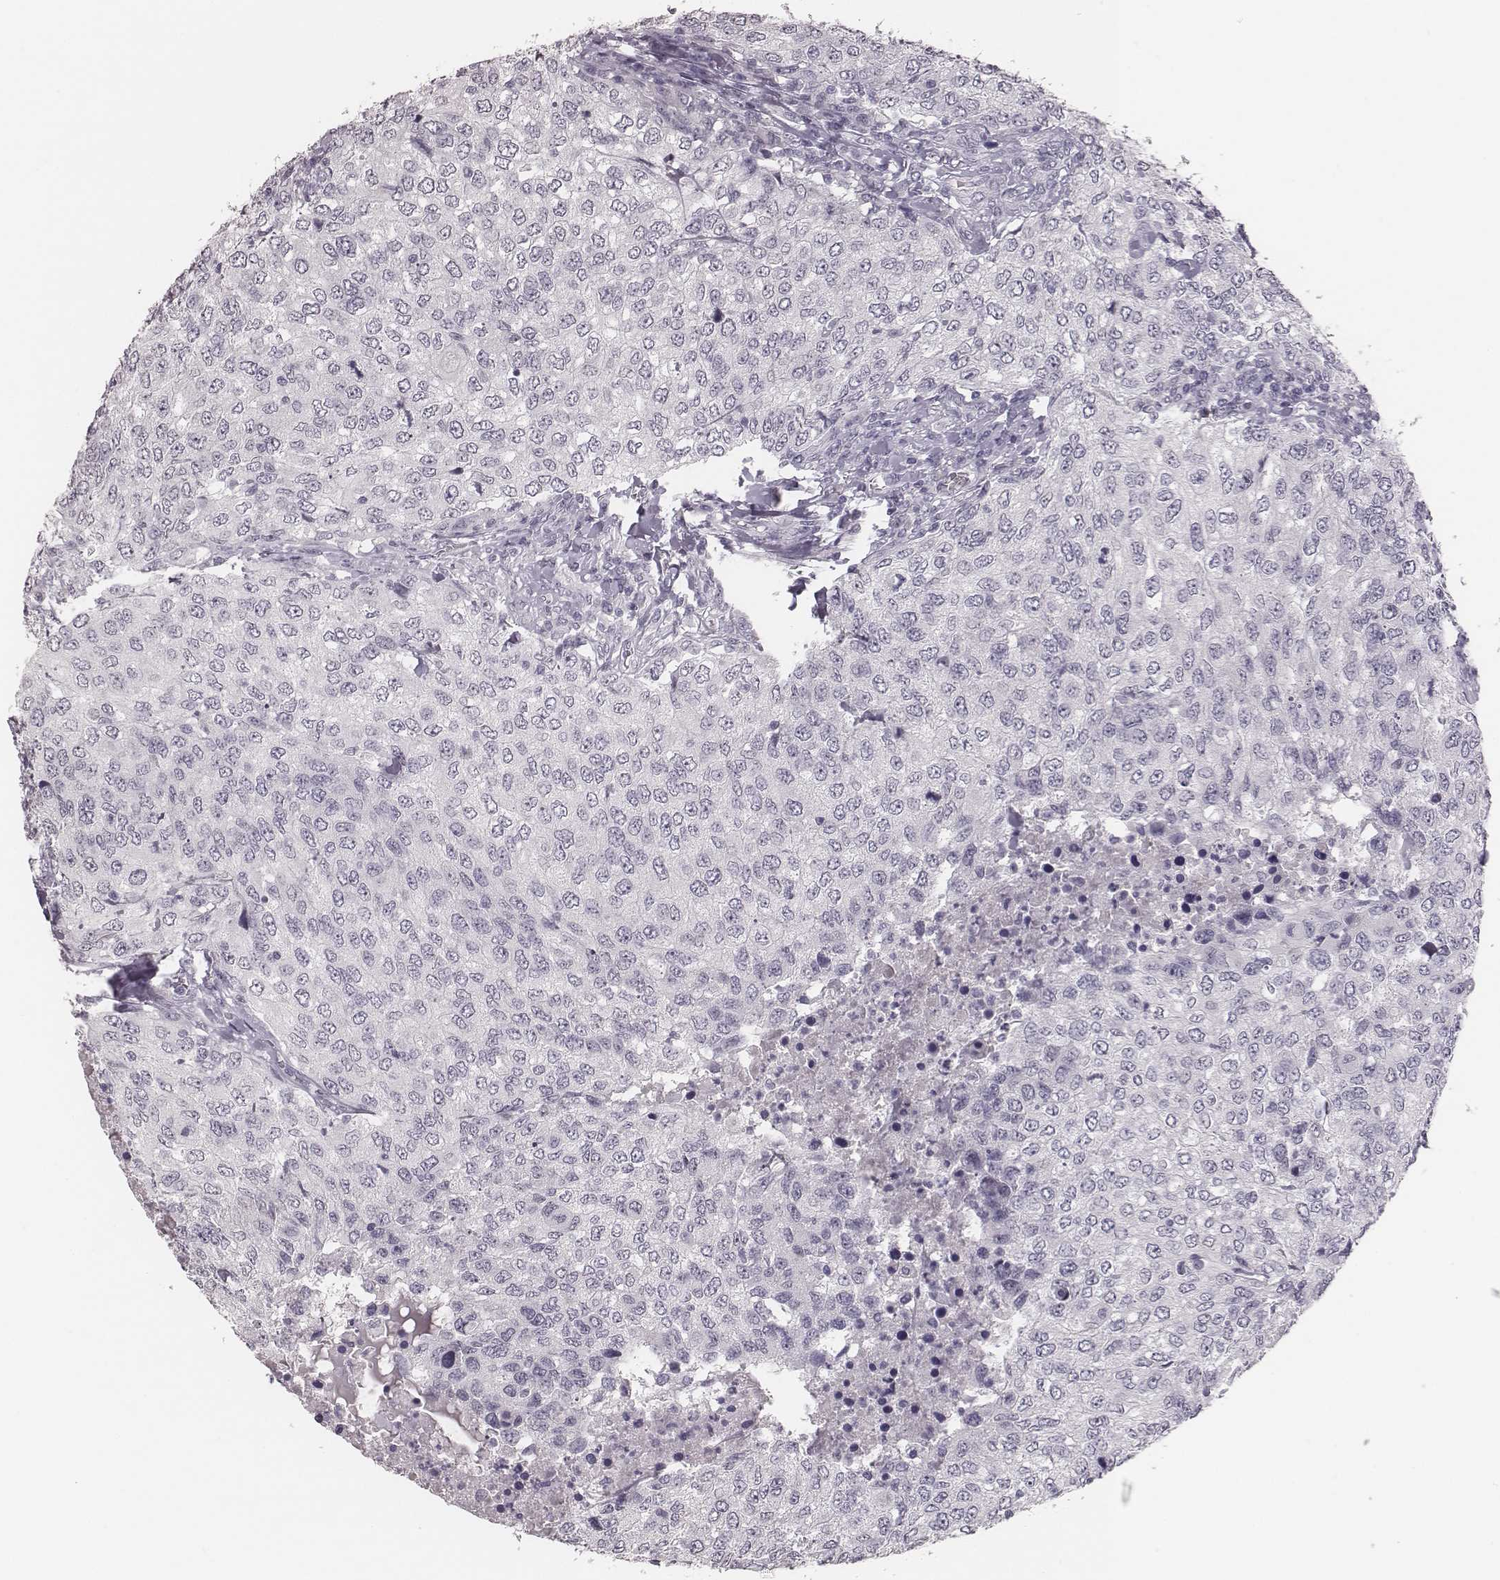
{"staining": {"intensity": "negative", "quantity": "none", "location": "none"}, "tissue": "urothelial cancer", "cell_type": "Tumor cells", "image_type": "cancer", "snomed": [{"axis": "morphology", "description": "Urothelial carcinoma, High grade"}, {"axis": "topography", "description": "Urinary bladder"}], "caption": "The image shows no significant positivity in tumor cells of high-grade urothelial carcinoma.", "gene": "CSHL1", "patient": {"sex": "female", "age": 78}}